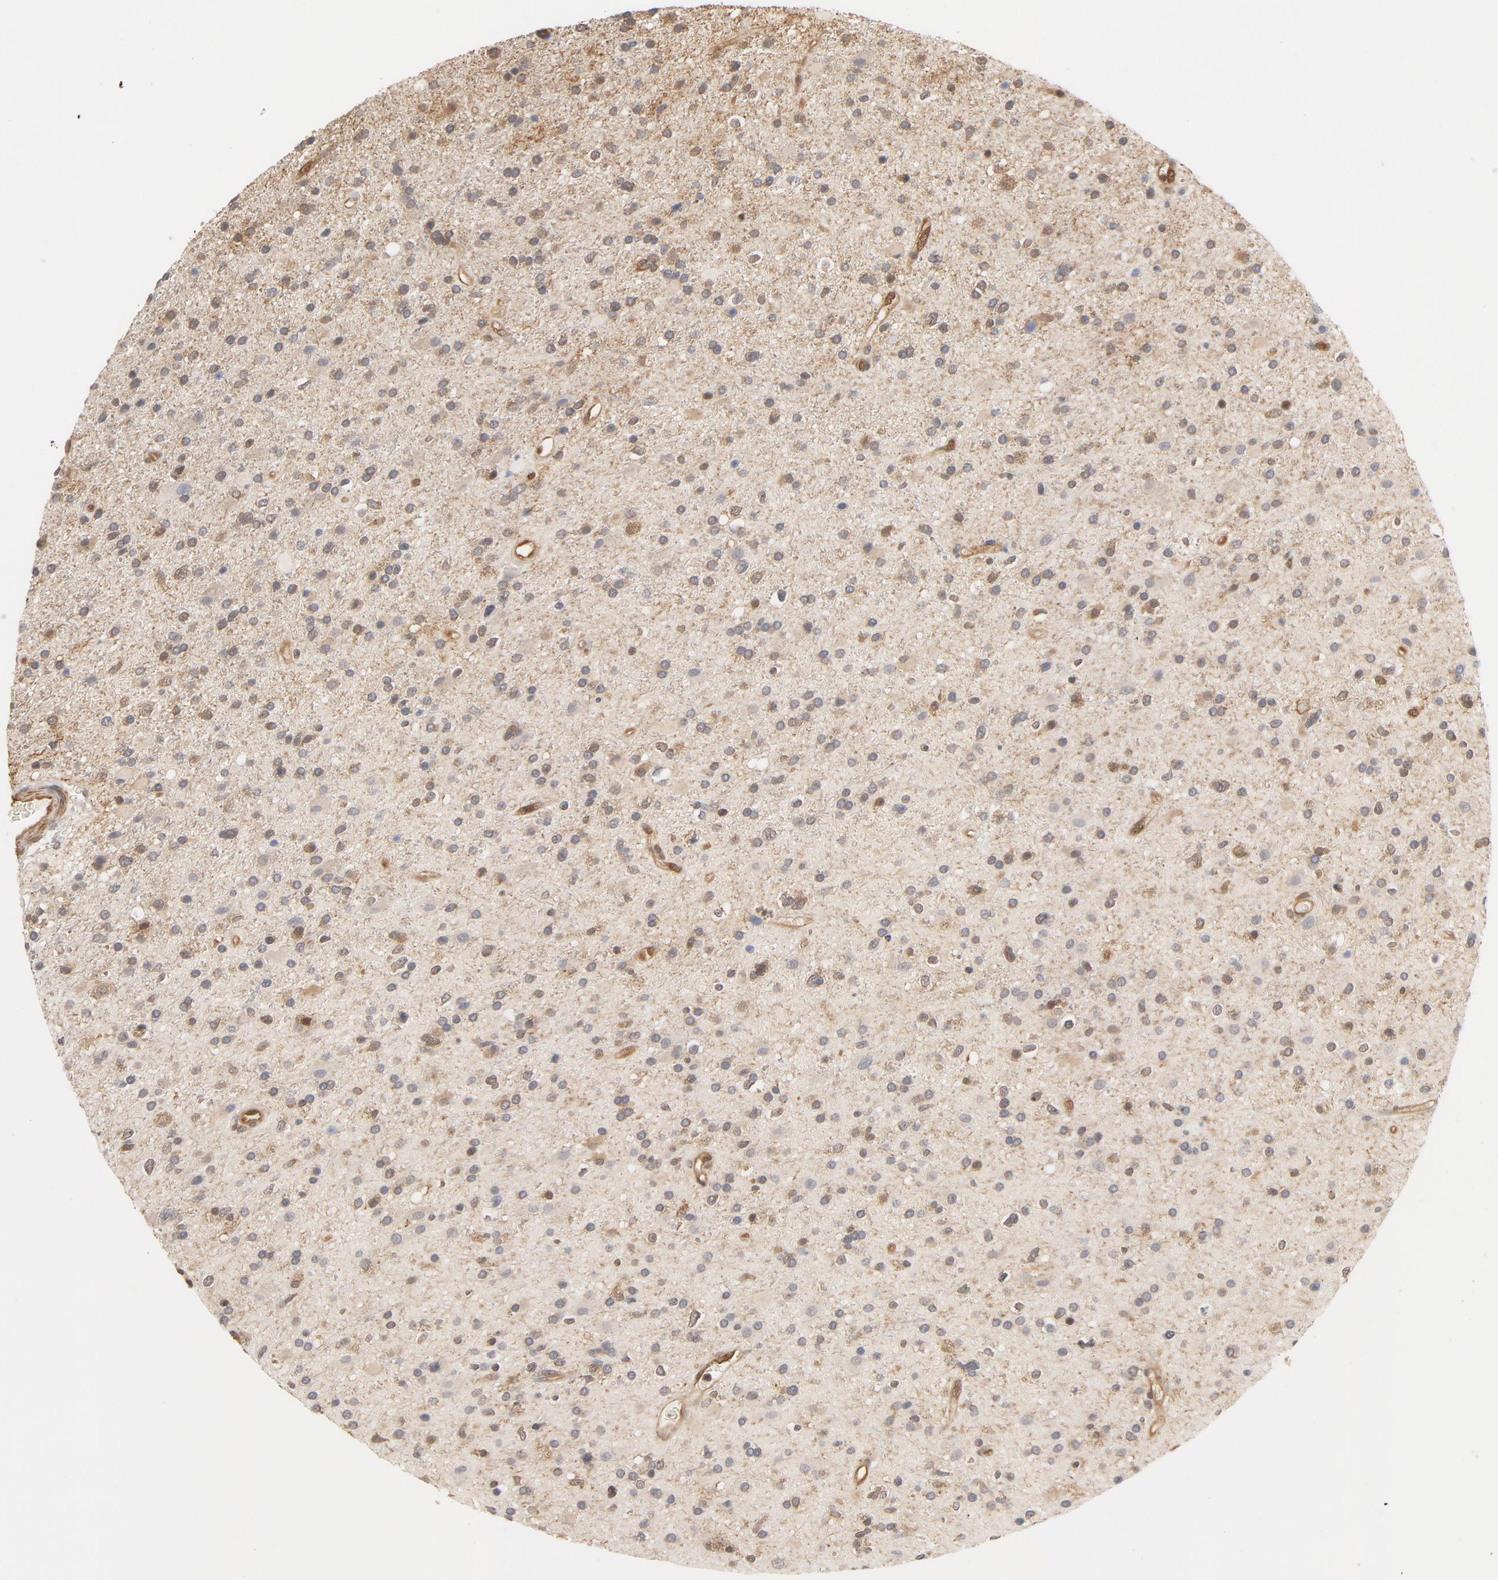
{"staining": {"intensity": "weak", "quantity": ">75%", "location": "cytoplasmic/membranous"}, "tissue": "glioma", "cell_type": "Tumor cells", "image_type": "cancer", "snomed": [{"axis": "morphology", "description": "Glioma, malignant, High grade"}, {"axis": "topography", "description": "Brain"}], "caption": "About >75% of tumor cells in high-grade glioma (malignant) reveal weak cytoplasmic/membranous protein positivity as visualized by brown immunohistochemical staining.", "gene": "CDC37", "patient": {"sex": "male", "age": 33}}